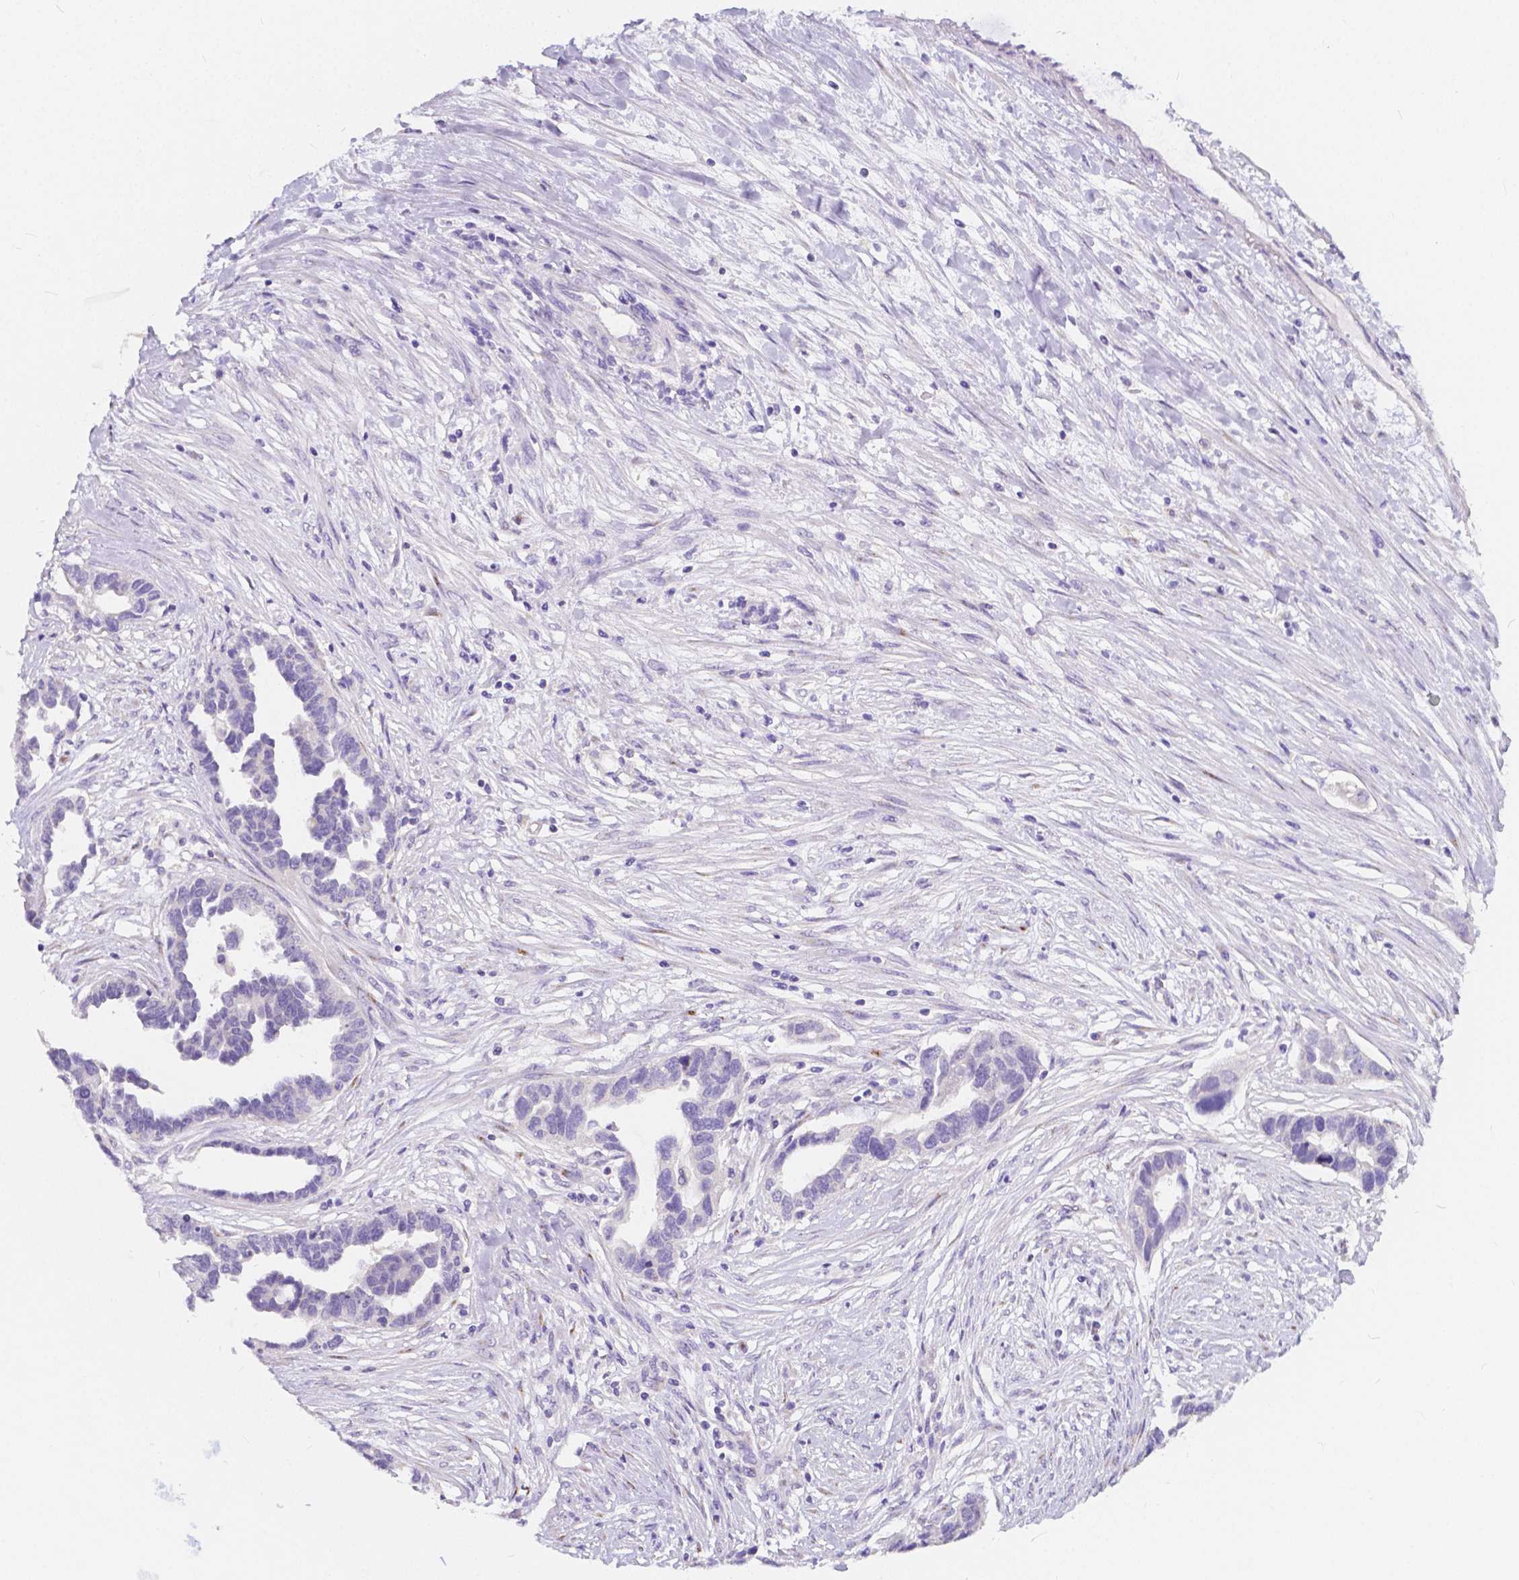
{"staining": {"intensity": "negative", "quantity": "none", "location": "none"}, "tissue": "ovarian cancer", "cell_type": "Tumor cells", "image_type": "cancer", "snomed": [{"axis": "morphology", "description": "Cystadenocarcinoma, serous, NOS"}, {"axis": "topography", "description": "Ovary"}], "caption": "This is an IHC micrograph of ovarian serous cystadenocarcinoma. There is no staining in tumor cells.", "gene": "RNF186", "patient": {"sex": "female", "age": 54}}